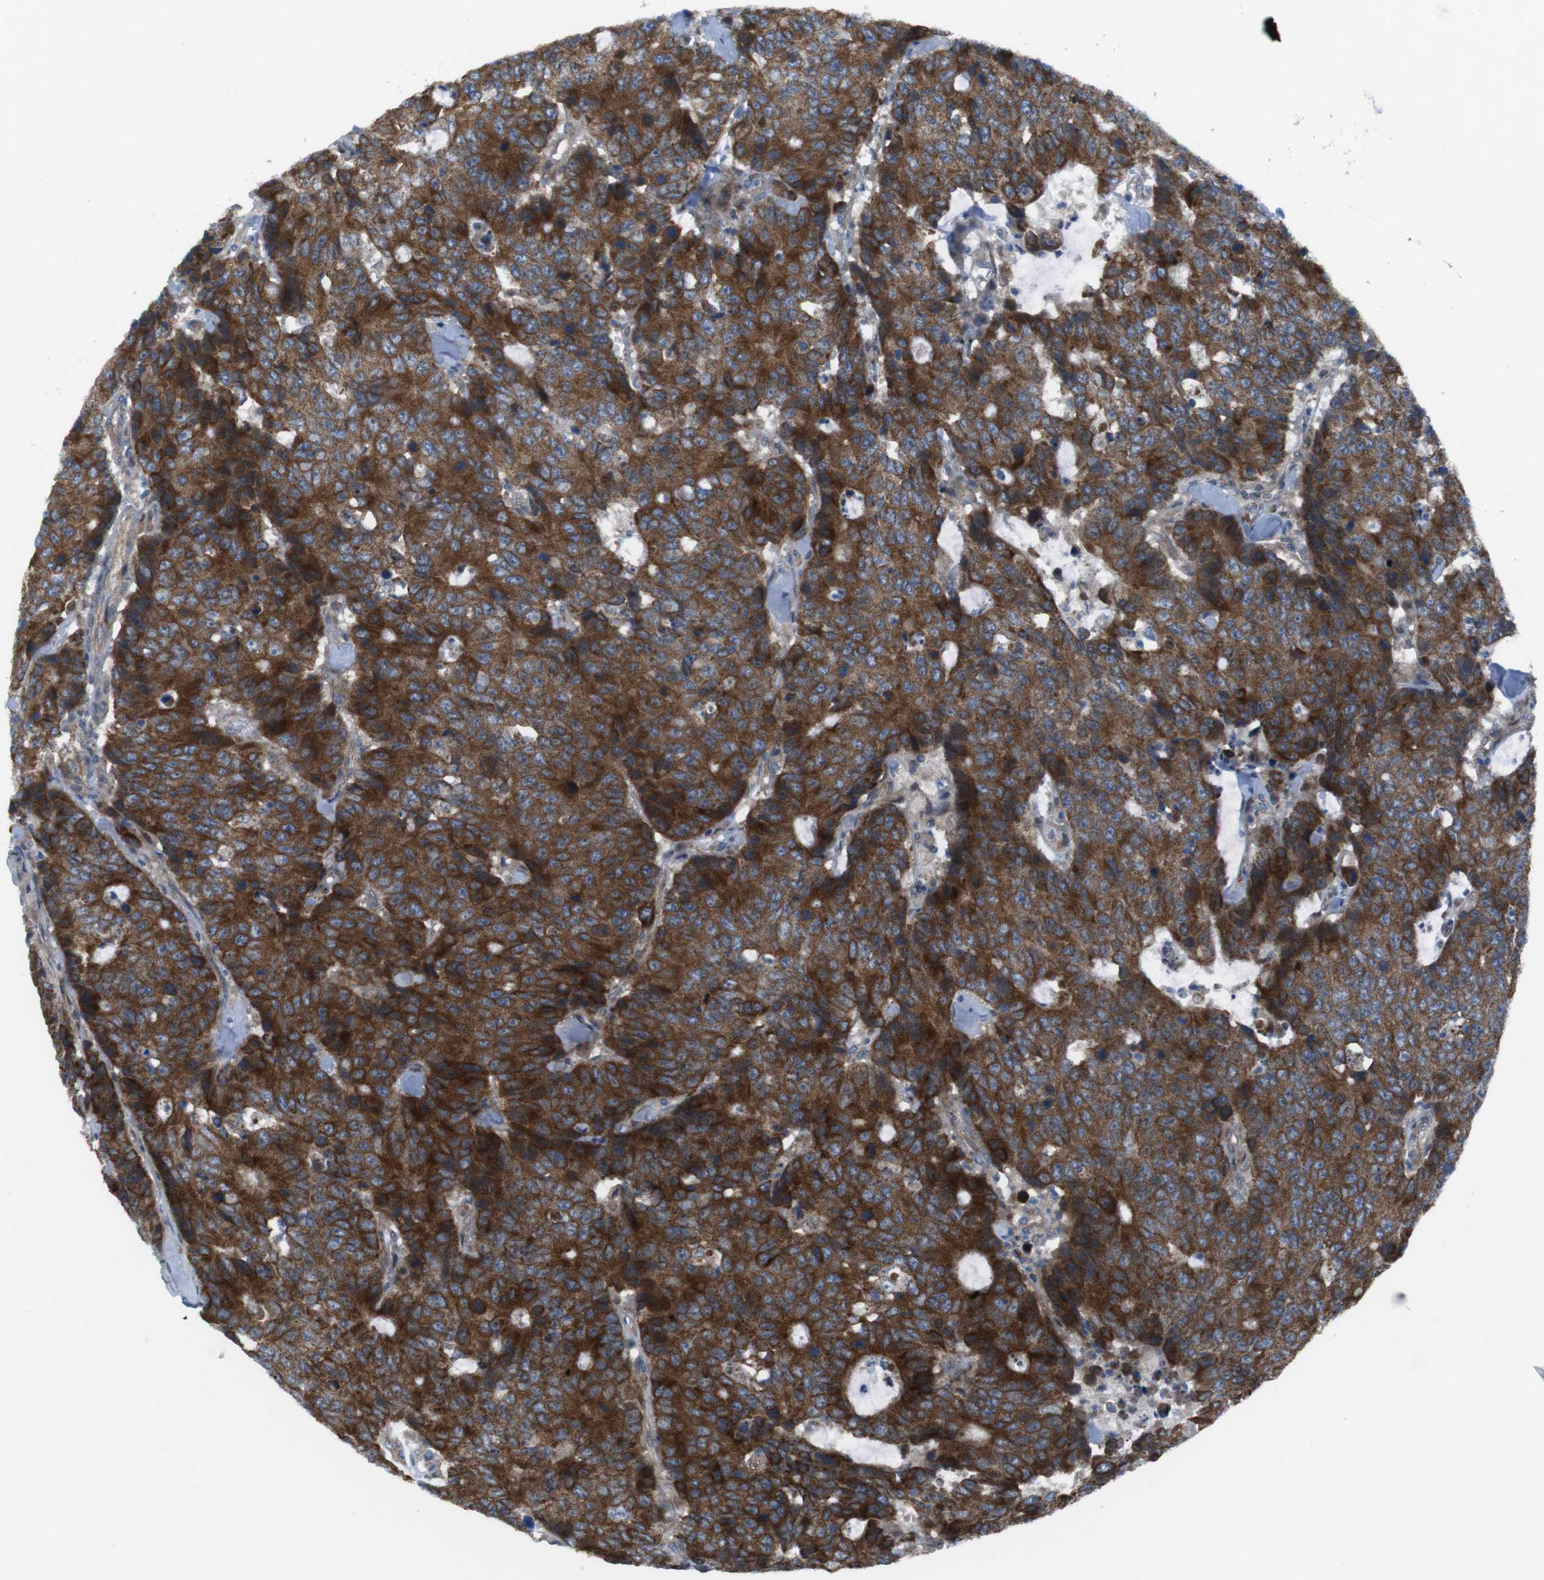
{"staining": {"intensity": "strong", "quantity": ">75%", "location": "cytoplasmic/membranous"}, "tissue": "colorectal cancer", "cell_type": "Tumor cells", "image_type": "cancer", "snomed": [{"axis": "morphology", "description": "Adenocarcinoma, NOS"}, {"axis": "topography", "description": "Colon"}], "caption": "Brown immunohistochemical staining in colorectal adenocarcinoma displays strong cytoplasmic/membranous staining in approximately >75% of tumor cells. (IHC, brightfield microscopy, high magnification).", "gene": "FAM174B", "patient": {"sex": "female", "age": 86}}